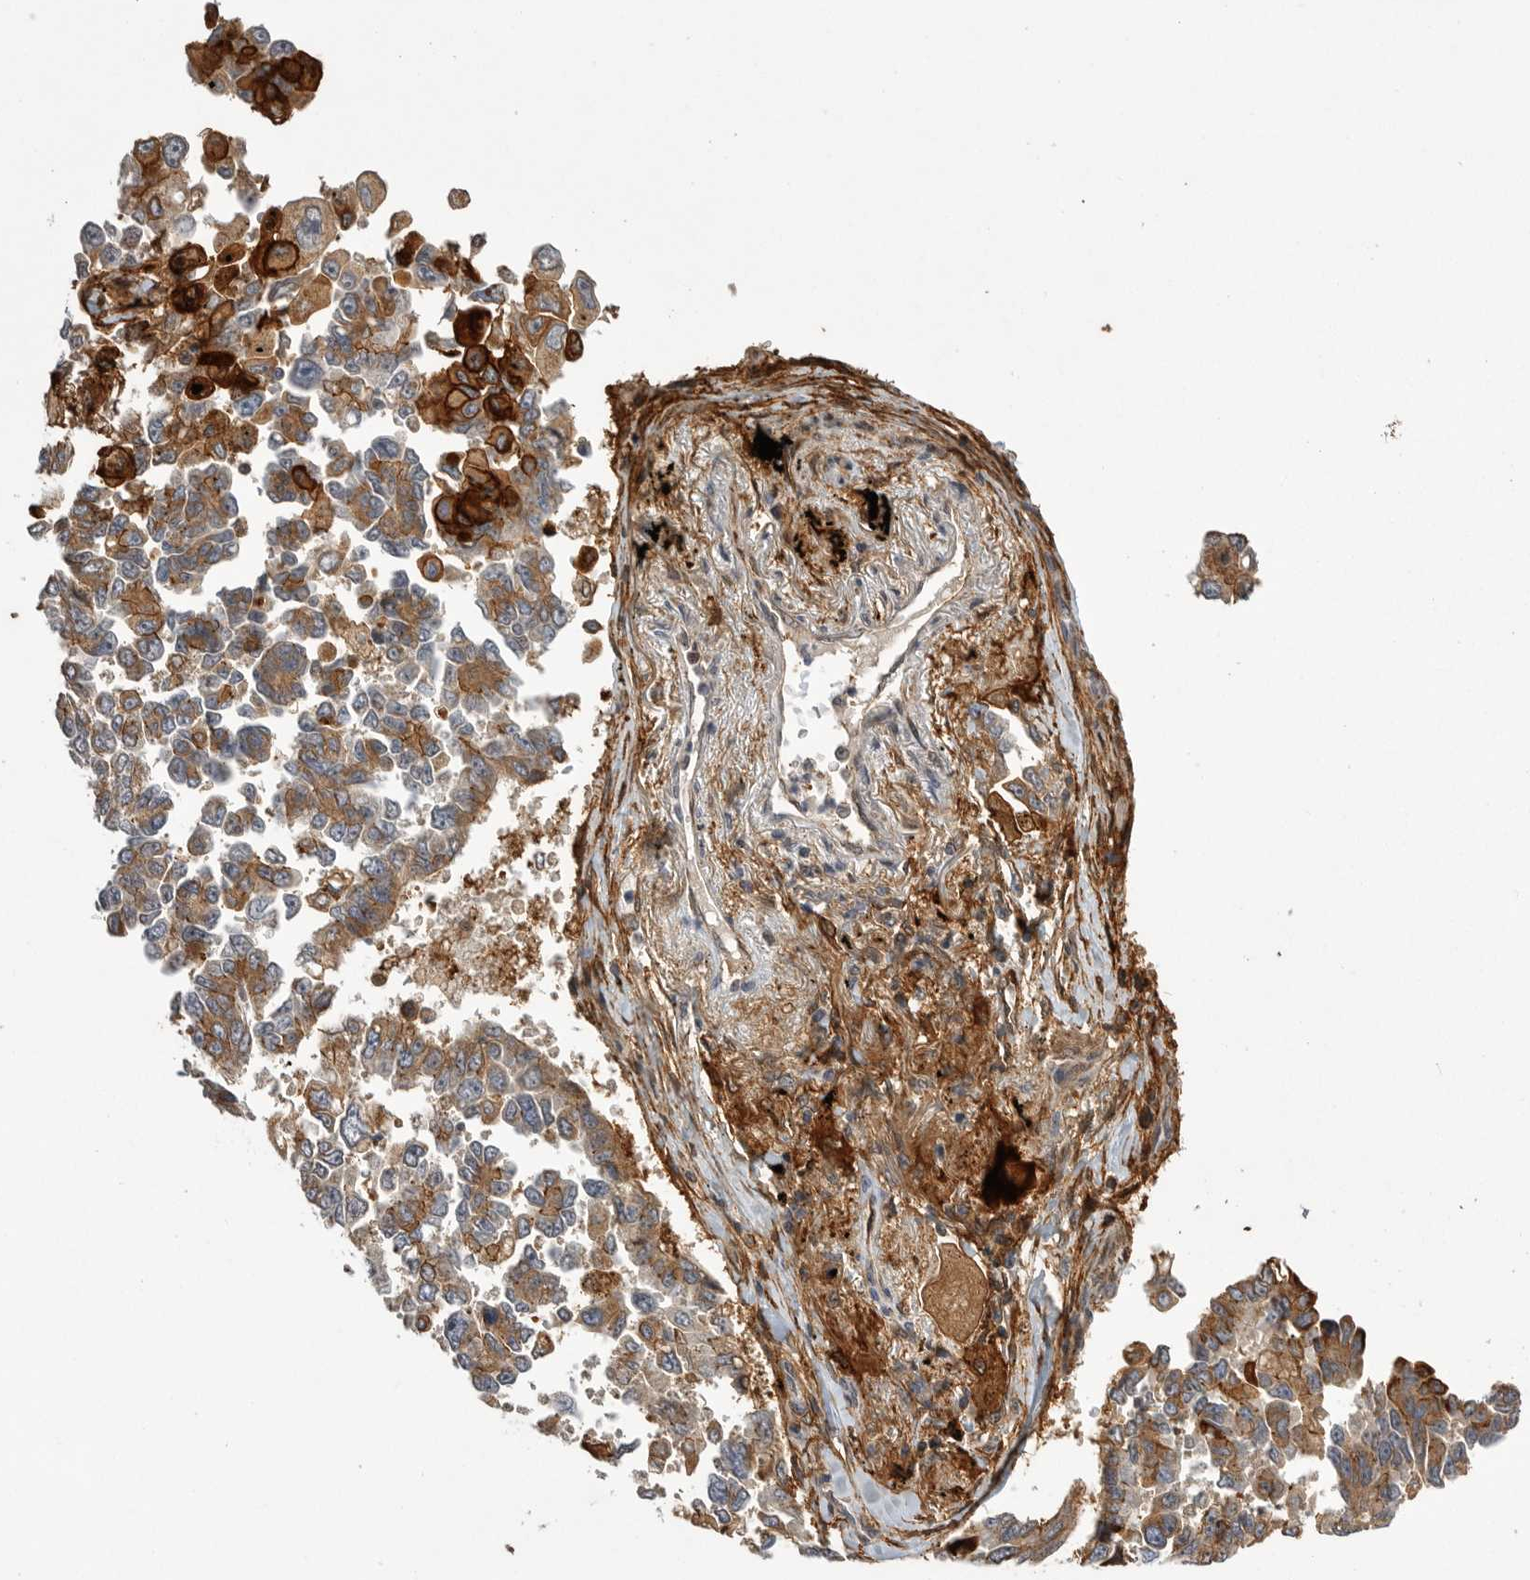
{"staining": {"intensity": "strong", "quantity": ">75%", "location": "cytoplasmic/membranous"}, "tissue": "lung cancer", "cell_type": "Tumor cells", "image_type": "cancer", "snomed": [{"axis": "morphology", "description": "Adenocarcinoma, NOS"}, {"axis": "topography", "description": "Lung"}], "caption": "Protein staining by immunohistochemistry reveals strong cytoplasmic/membranous expression in about >75% of tumor cells in lung cancer (adenocarcinoma).", "gene": "NECTIN1", "patient": {"sex": "female", "age": 67}}